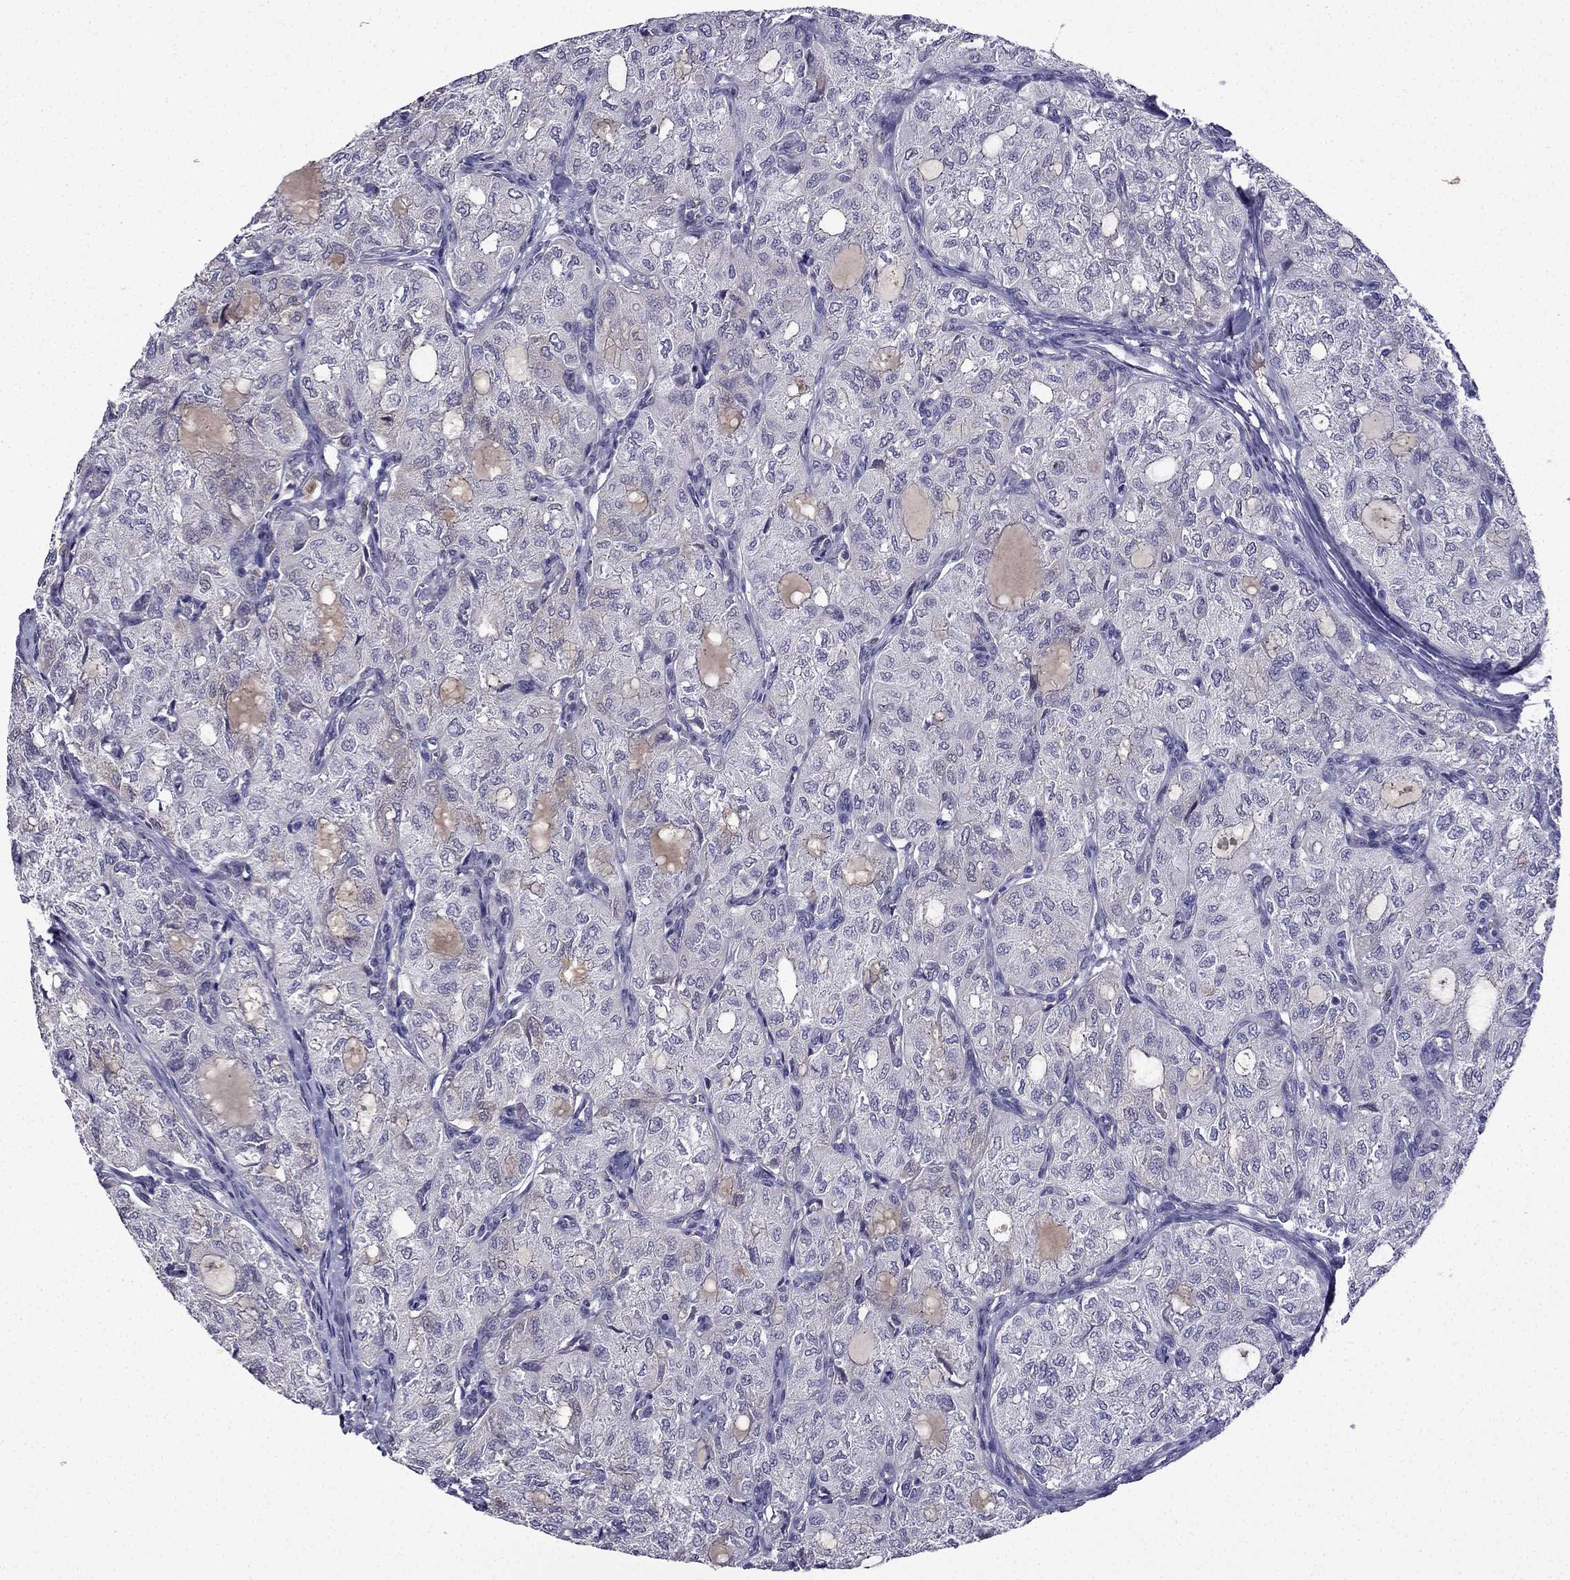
{"staining": {"intensity": "negative", "quantity": "none", "location": "none"}, "tissue": "thyroid cancer", "cell_type": "Tumor cells", "image_type": "cancer", "snomed": [{"axis": "morphology", "description": "Follicular adenoma carcinoma, NOS"}, {"axis": "topography", "description": "Thyroid gland"}], "caption": "Tumor cells are negative for protein expression in human follicular adenoma carcinoma (thyroid). (DAB (3,3'-diaminobenzidine) IHC with hematoxylin counter stain).", "gene": "UHRF1", "patient": {"sex": "male", "age": 75}}